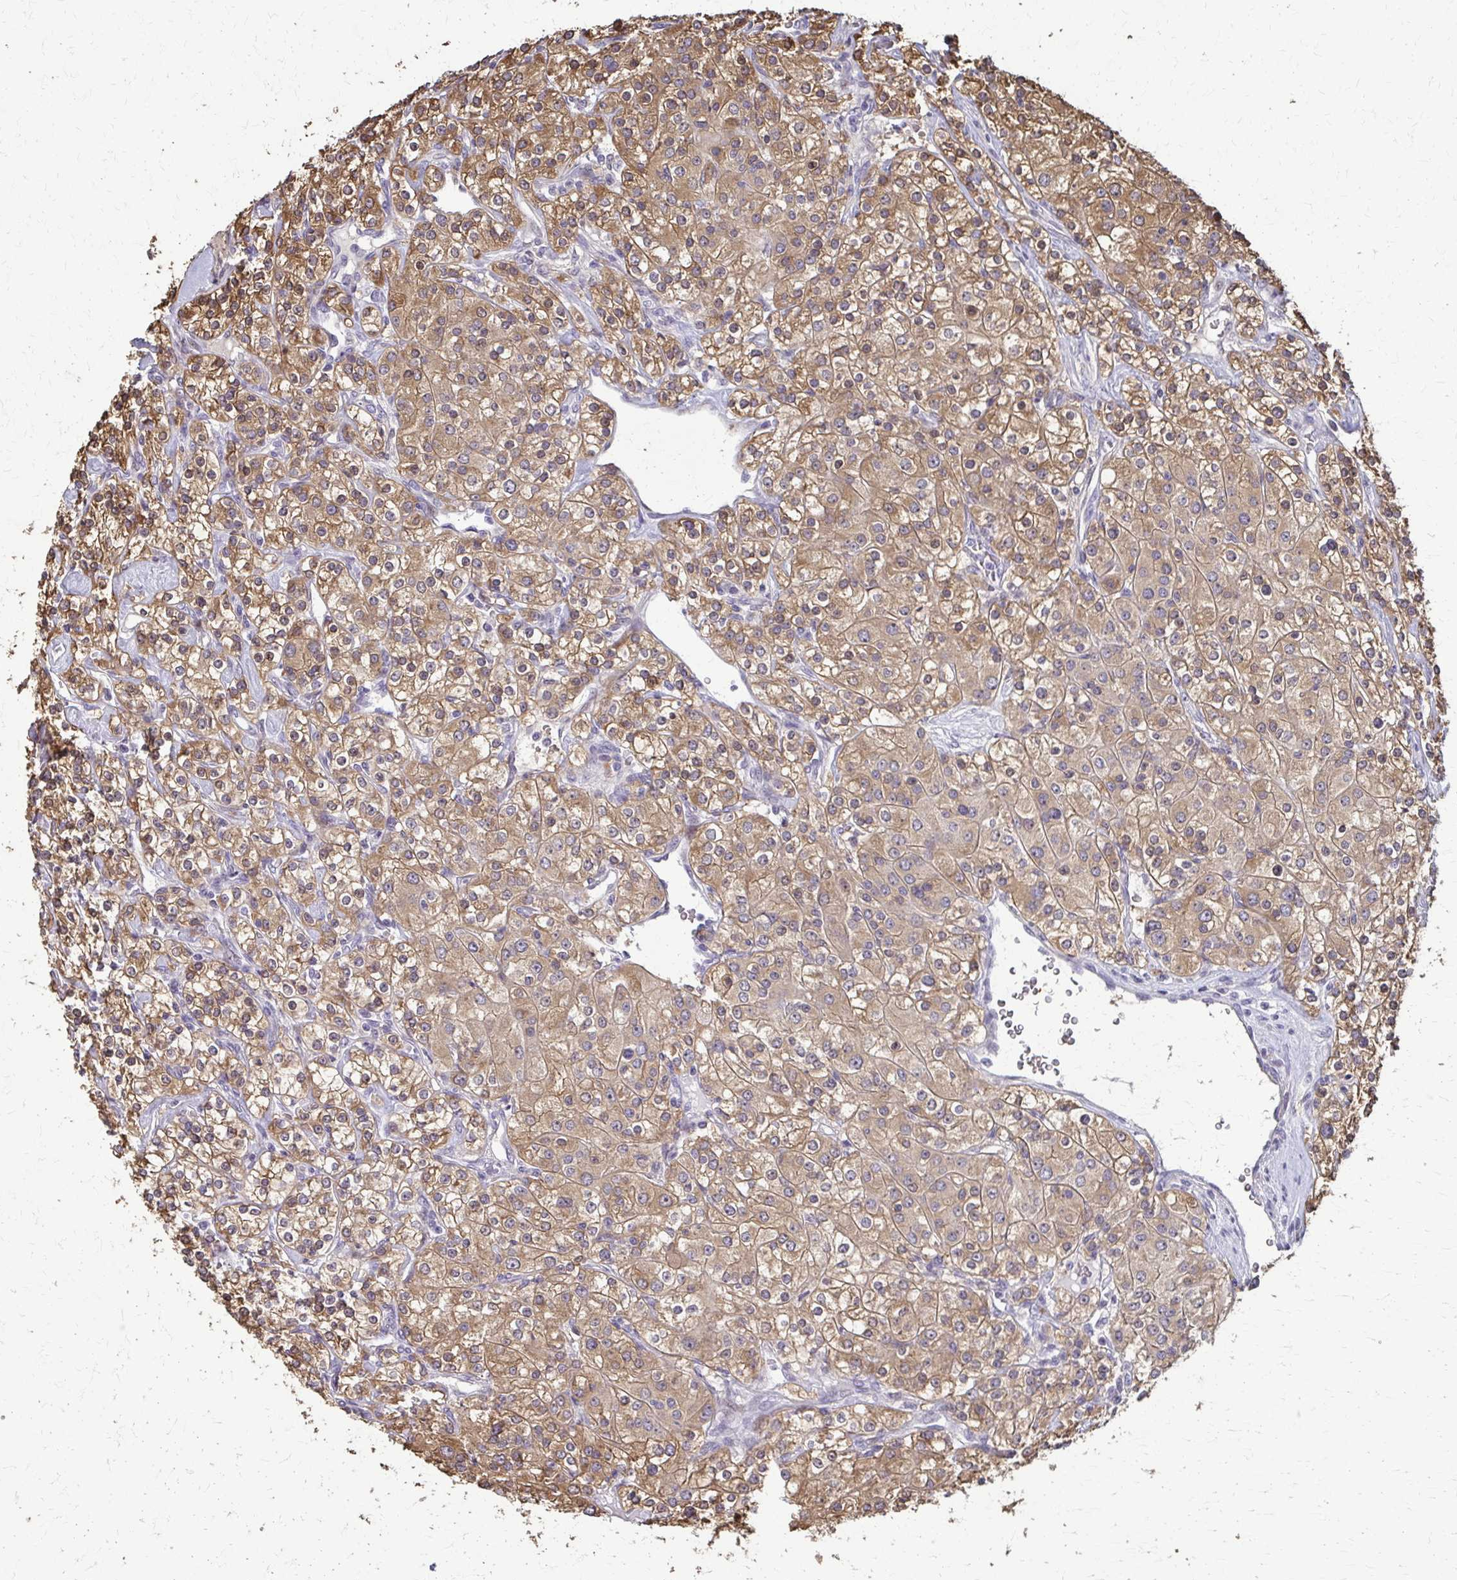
{"staining": {"intensity": "moderate", "quantity": ">75%", "location": "cytoplasmic/membranous"}, "tissue": "renal cancer", "cell_type": "Tumor cells", "image_type": "cancer", "snomed": [{"axis": "morphology", "description": "Adenocarcinoma, NOS"}, {"axis": "topography", "description": "Kidney"}], "caption": "A brown stain highlights moderate cytoplasmic/membranous positivity of a protein in renal adenocarcinoma tumor cells. The staining was performed using DAB (3,3'-diaminobenzidine), with brown indicating positive protein expression. Nuclei are stained blue with hematoxylin.", "gene": "ZNF34", "patient": {"sex": "male", "age": 77}}